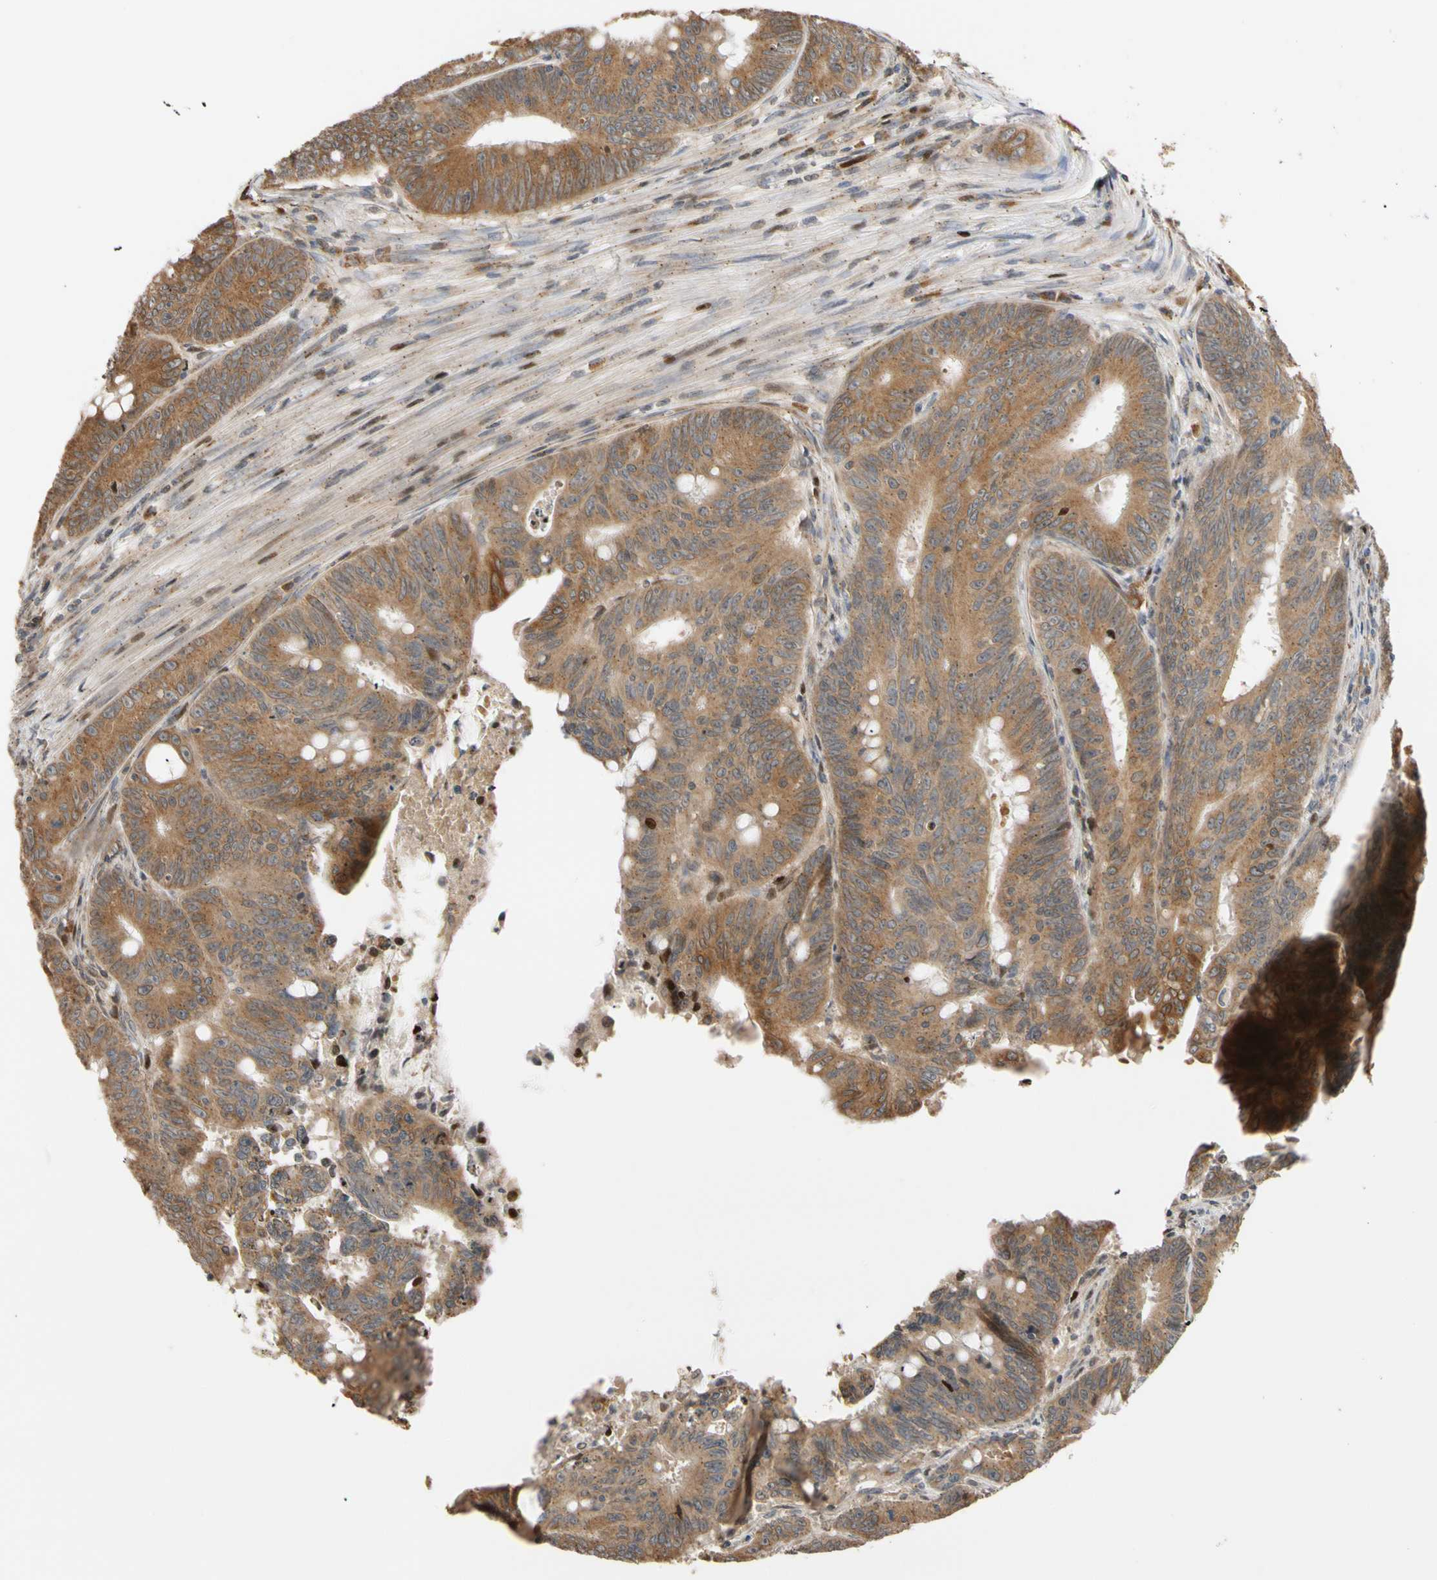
{"staining": {"intensity": "moderate", "quantity": ">75%", "location": "cytoplasmic/membranous"}, "tissue": "colorectal cancer", "cell_type": "Tumor cells", "image_type": "cancer", "snomed": [{"axis": "morphology", "description": "Adenocarcinoma, NOS"}, {"axis": "topography", "description": "Colon"}], "caption": "Brown immunohistochemical staining in colorectal cancer reveals moderate cytoplasmic/membranous positivity in about >75% of tumor cells.", "gene": "IP6K2", "patient": {"sex": "male", "age": 45}}